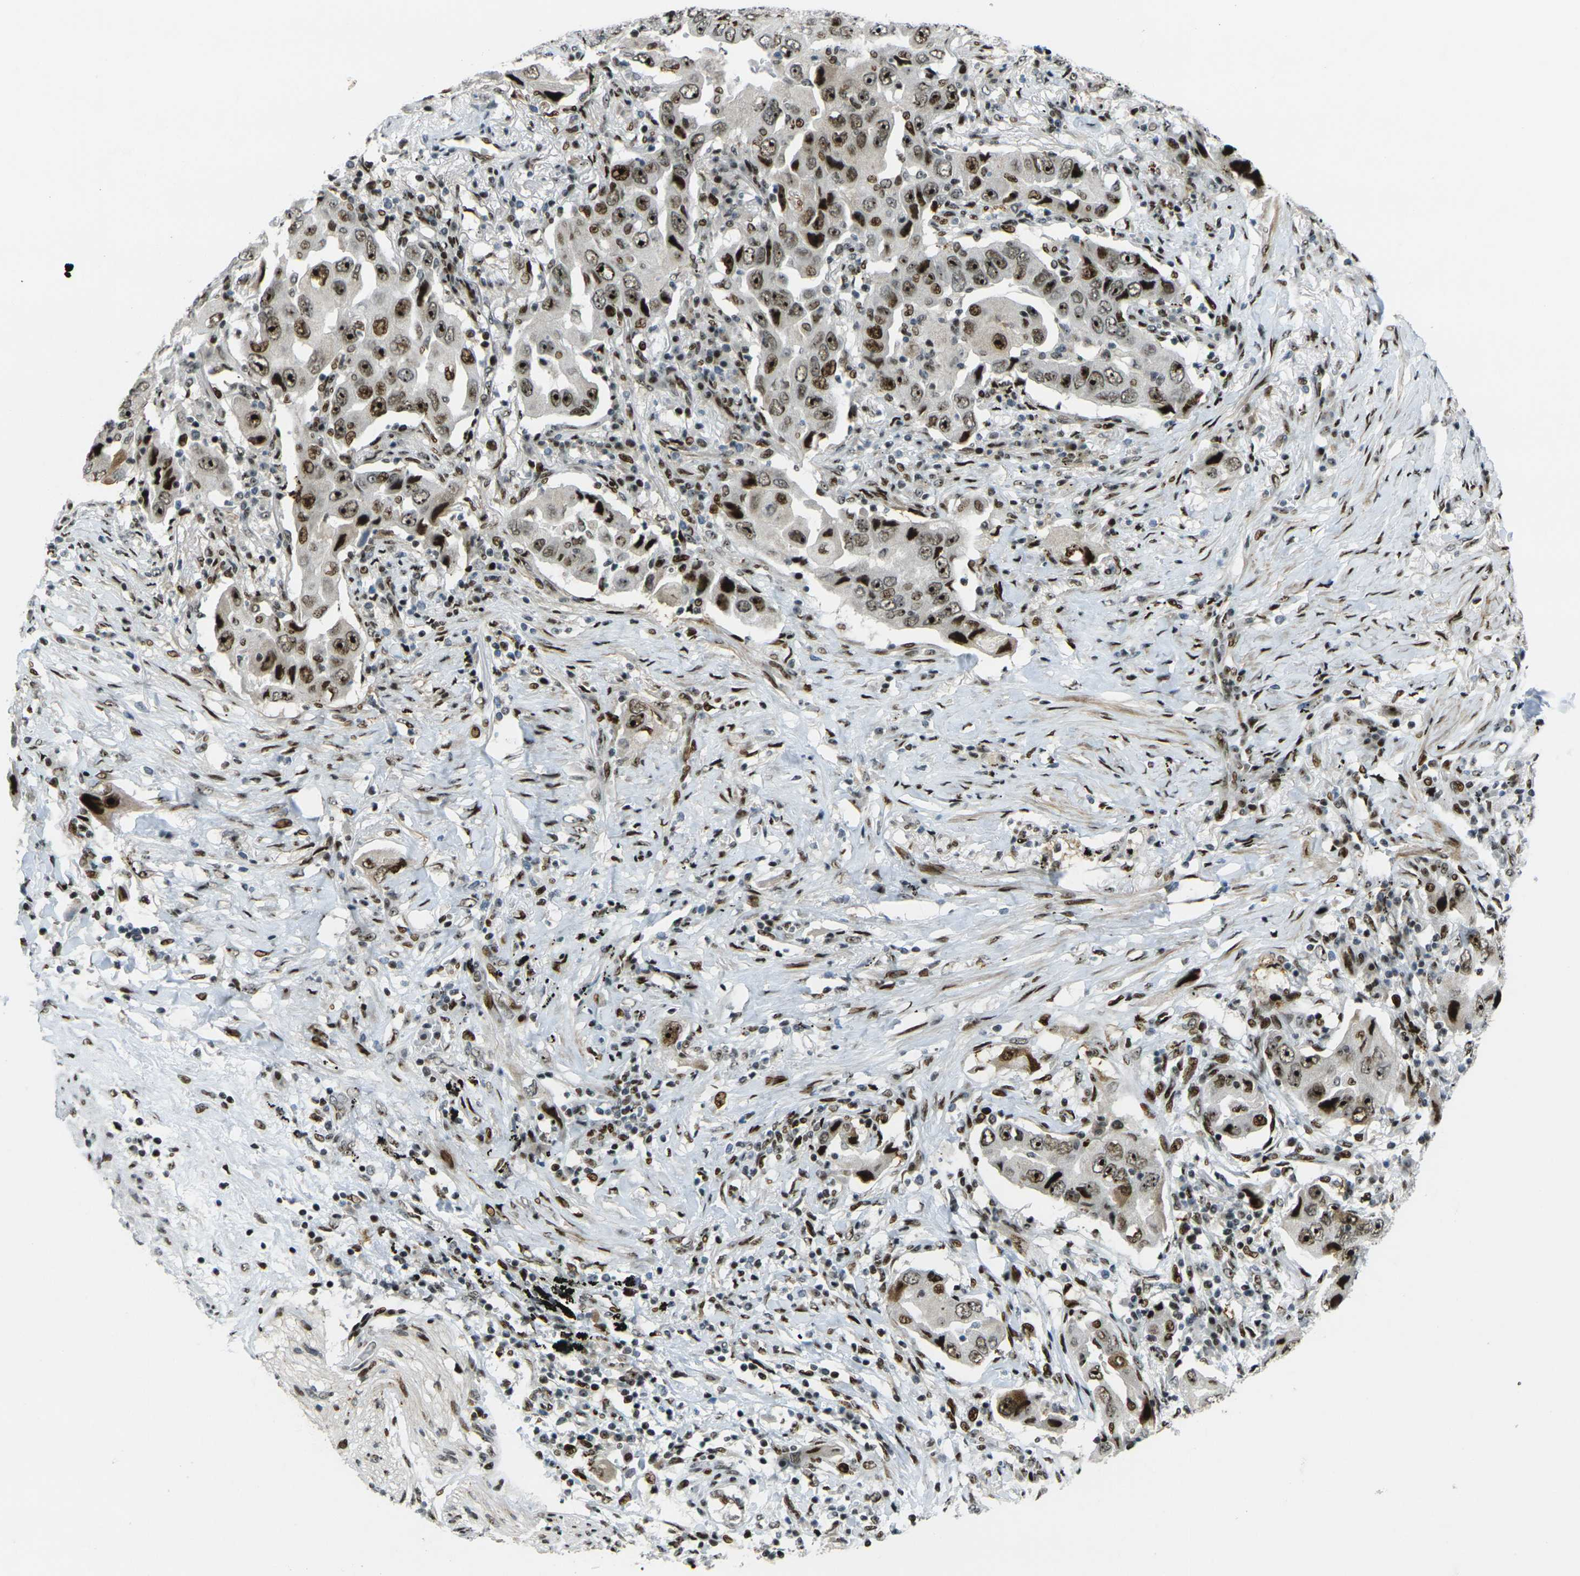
{"staining": {"intensity": "strong", "quantity": ">75%", "location": "nuclear"}, "tissue": "lung cancer", "cell_type": "Tumor cells", "image_type": "cancer", "snomed": [{"axis": "morphology", "description": "Adenocarcinoma, NOS"}, {"axis": "topography", "description": "Lung"}], "caption": "IHC (DAB (3,3'-diaminobenzidine)) staining of human lung cancer exhibits strong nuclear protein expression in about >75% of tumor cells.", "gene": "UBE2C", "patient": {"sex": "female", "age": 65}}